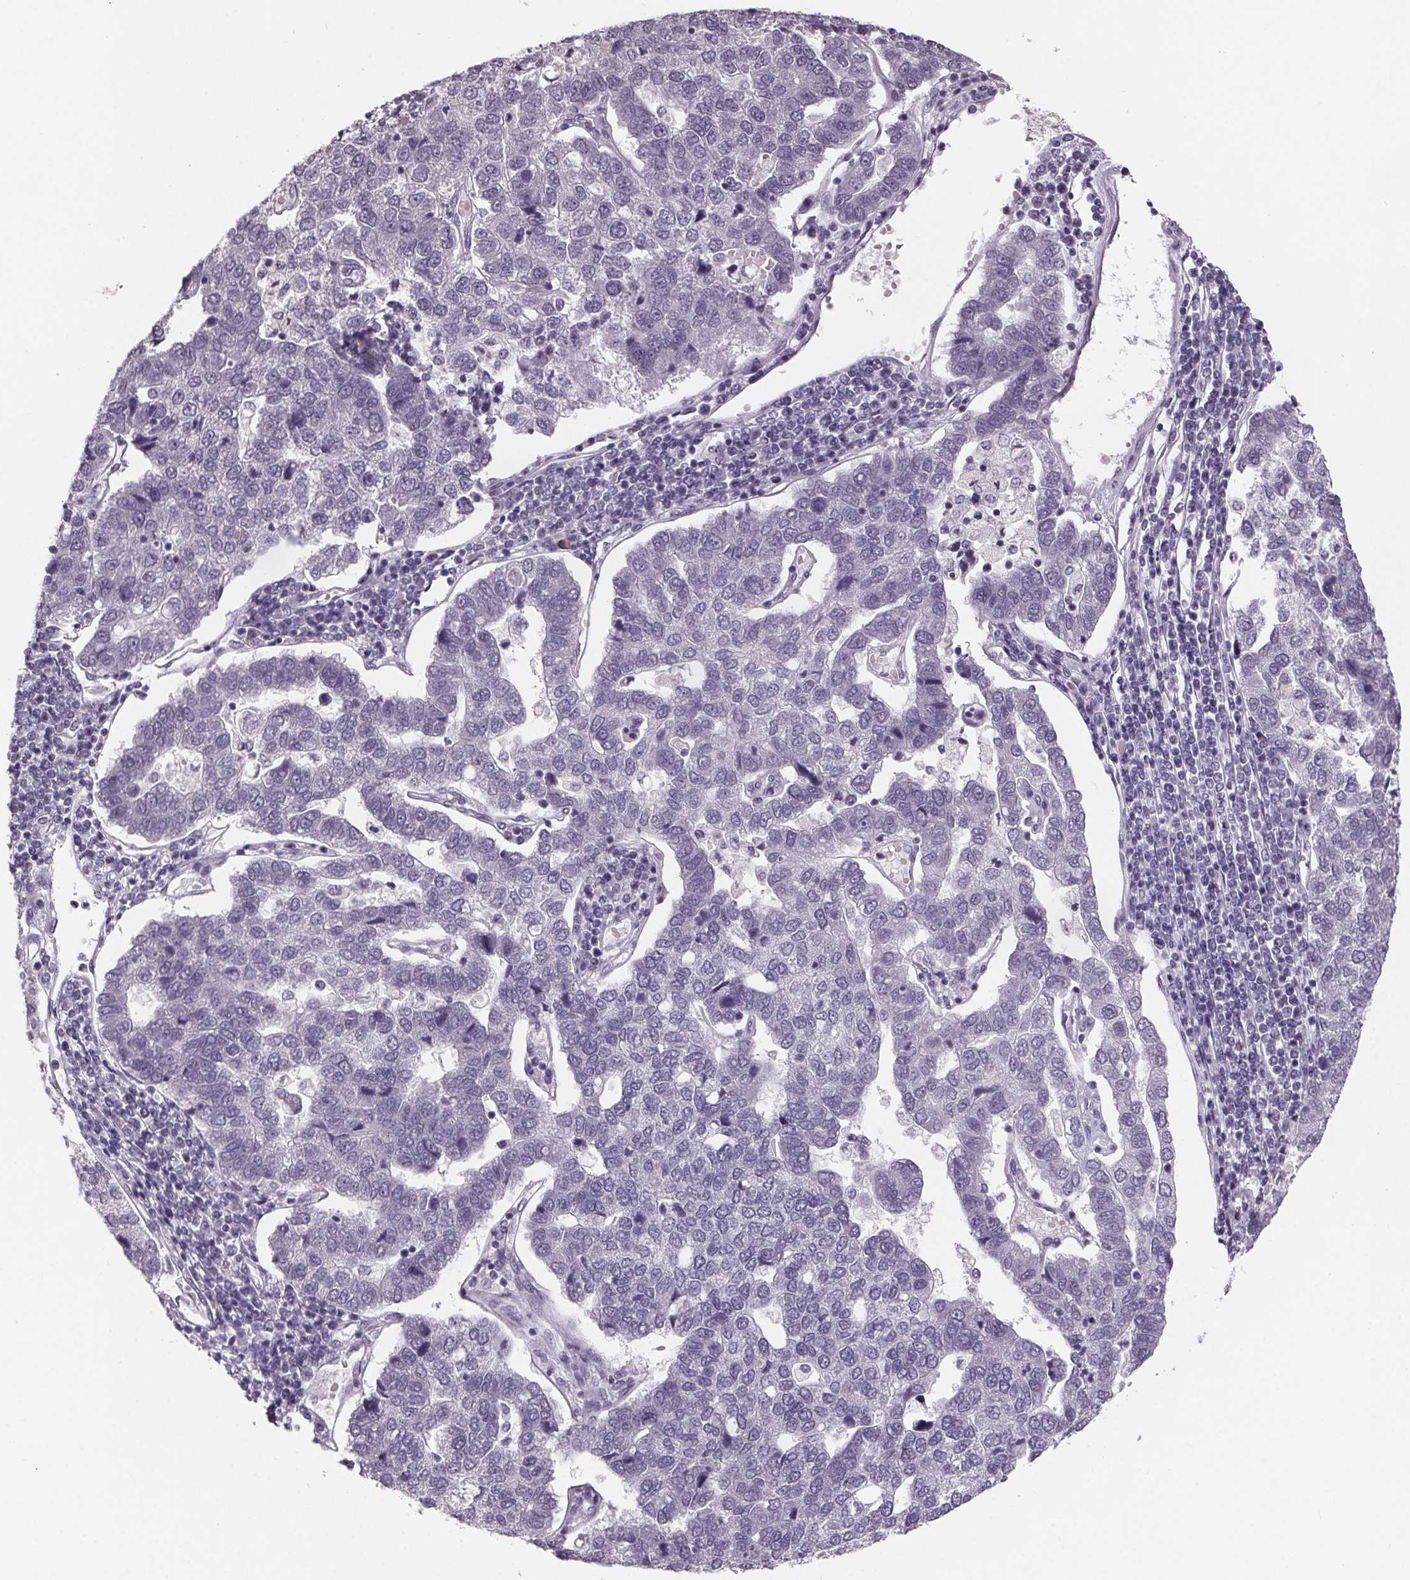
{"staining": {"intensity": "negative", "quantity": "none", "location": "none"}, "tissue": "pancreatic cancer", "cell_type": "Tumor cells", "image_type": "cancer", "snomed": [{"axis": "morphology", "description": "Adenocarcinoma, NOS"}, {"axis": "topography", "description": "Pancreas"}], "caption": "Pancreatic cancer stained for a protein using IHC reveals no positivity tumor cells.", "gene": "NKX6-1", "patient": {"sex": "female", "age": 61}}